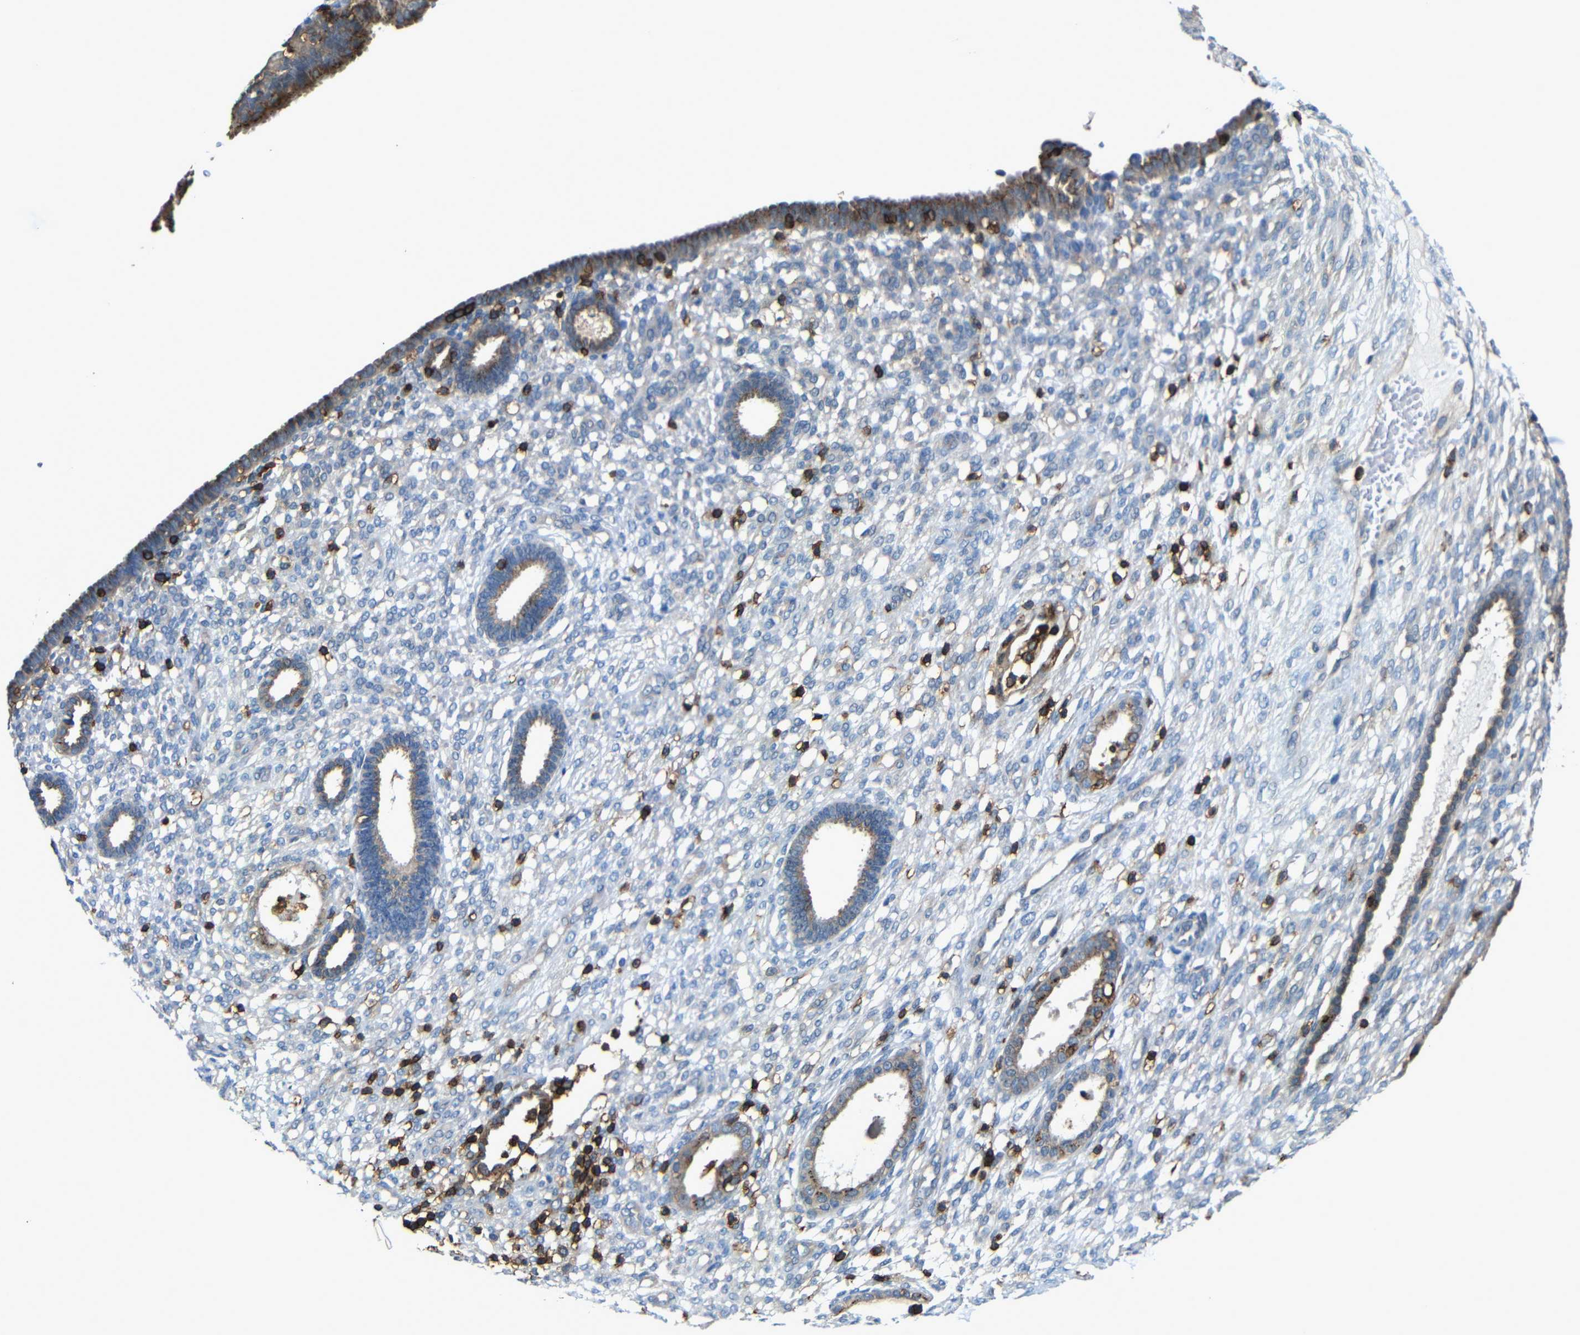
{"staining": {"intensity": "negative", "quantity": "none", "location": "none"}, "tissue": "endometrium", "cell_type": "Cells in endometrial stroma", "image_type": "normal", "snomed": [{"axis": "morphology", "description": "Normal tissue, NOS"}, {"axis": "topography", "description": "Endometrium"}], "caption": "Immunohistochemistry of benign endometrium displays no staining in cells in endometrial stroma. Nuclei are stained in blue.", "gene": "P2RY12", "patient": {"sex": "female", "age": 61}}